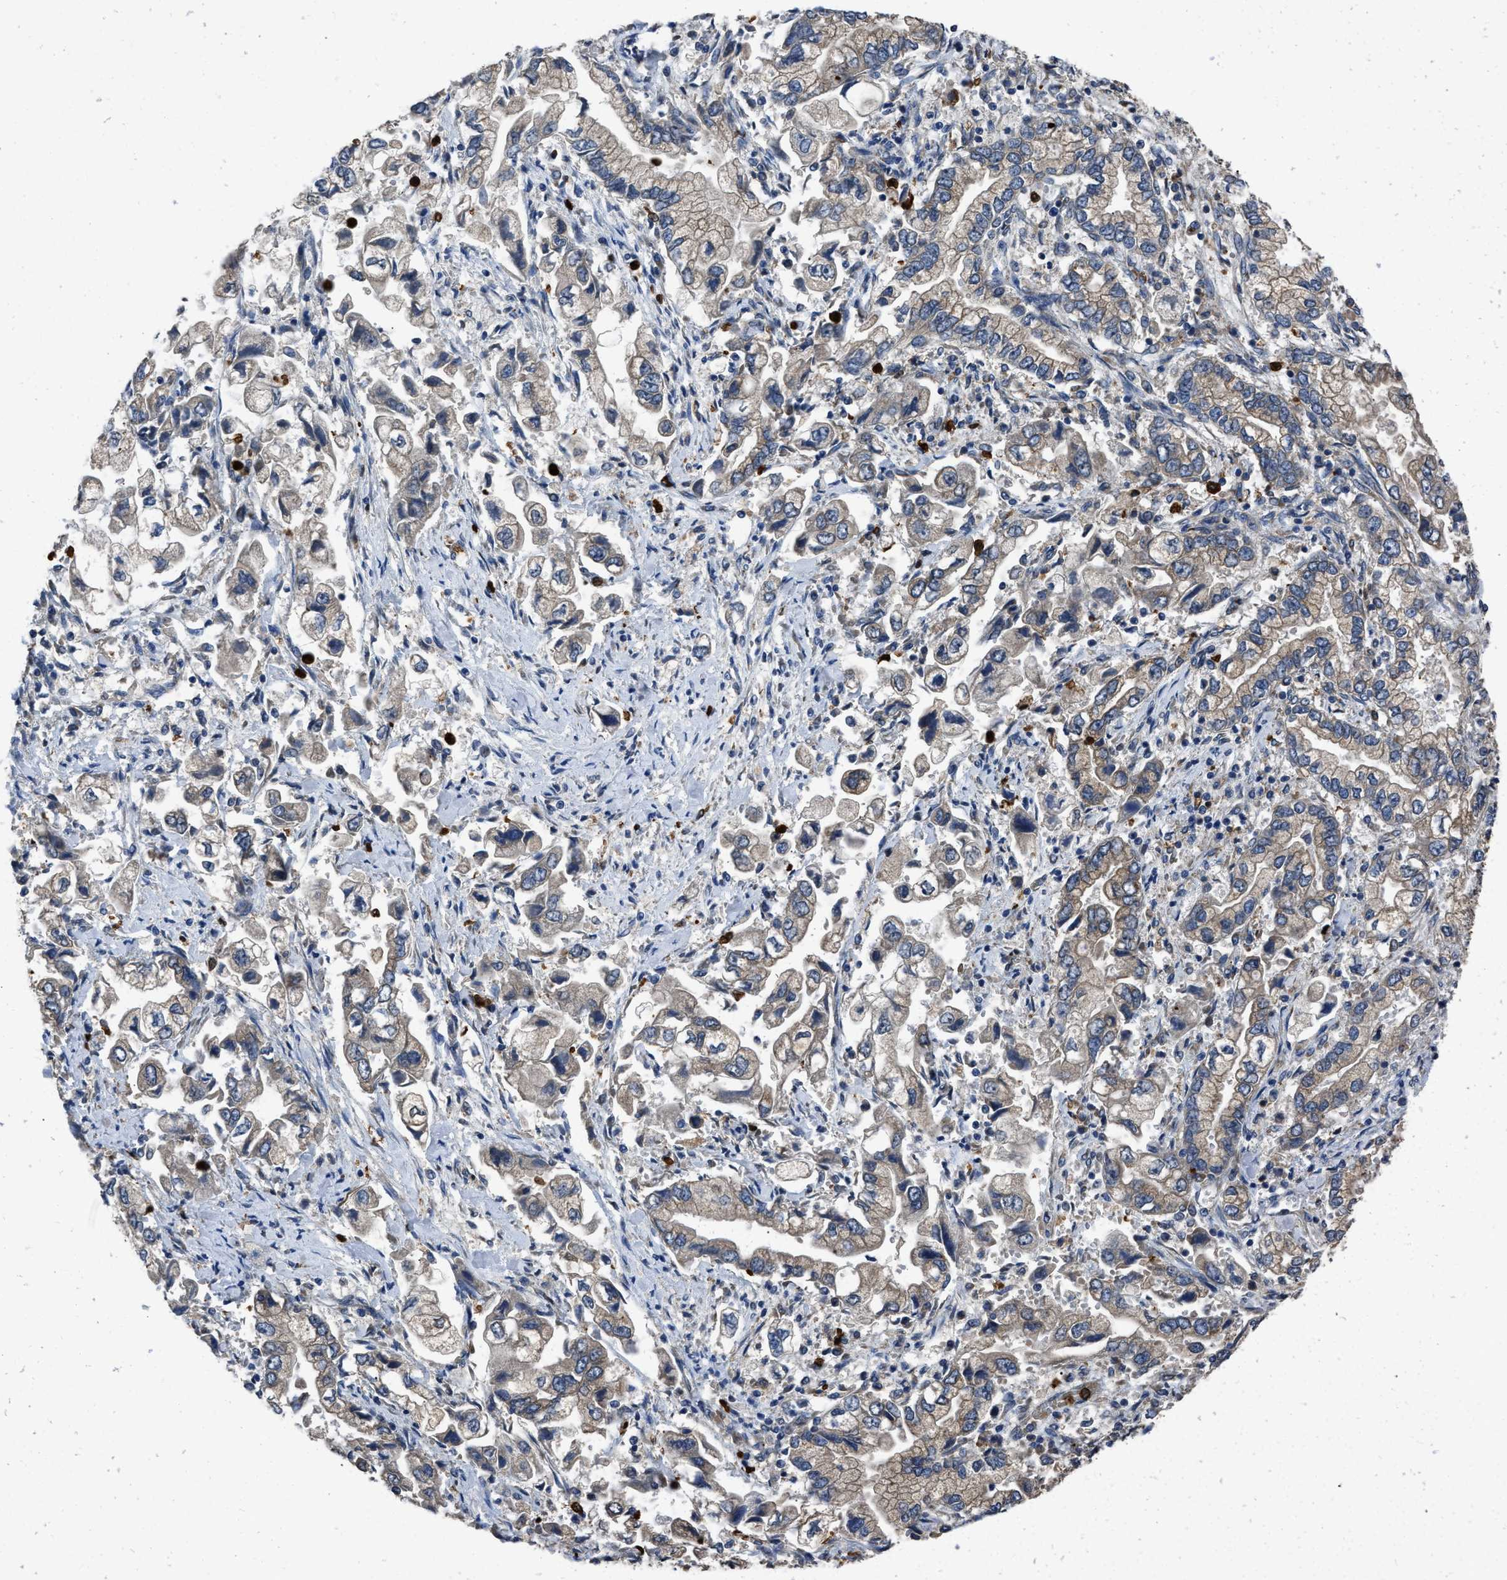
{"staining": {"intensity": "negative", "quantity": "none", "location": "none"}, "tissue": "stomach cancer", "cell_type": "Tumor cells", "image_type": "cancer", "snomed": [{"axis": "morphology", "description": "Normal tissue, NOS"}, {"axis": "morphology", "description": "Adenocarcinoma, NOS"}, {"axis": "topography", "description": "Stomach"}], "caption": "Human stomach adenocarcinoma stained for a protein using IHC shows no positivity in tumor cells.", "gene": "ANGPT1", "patient": {"sex": "male", "age": 62}}